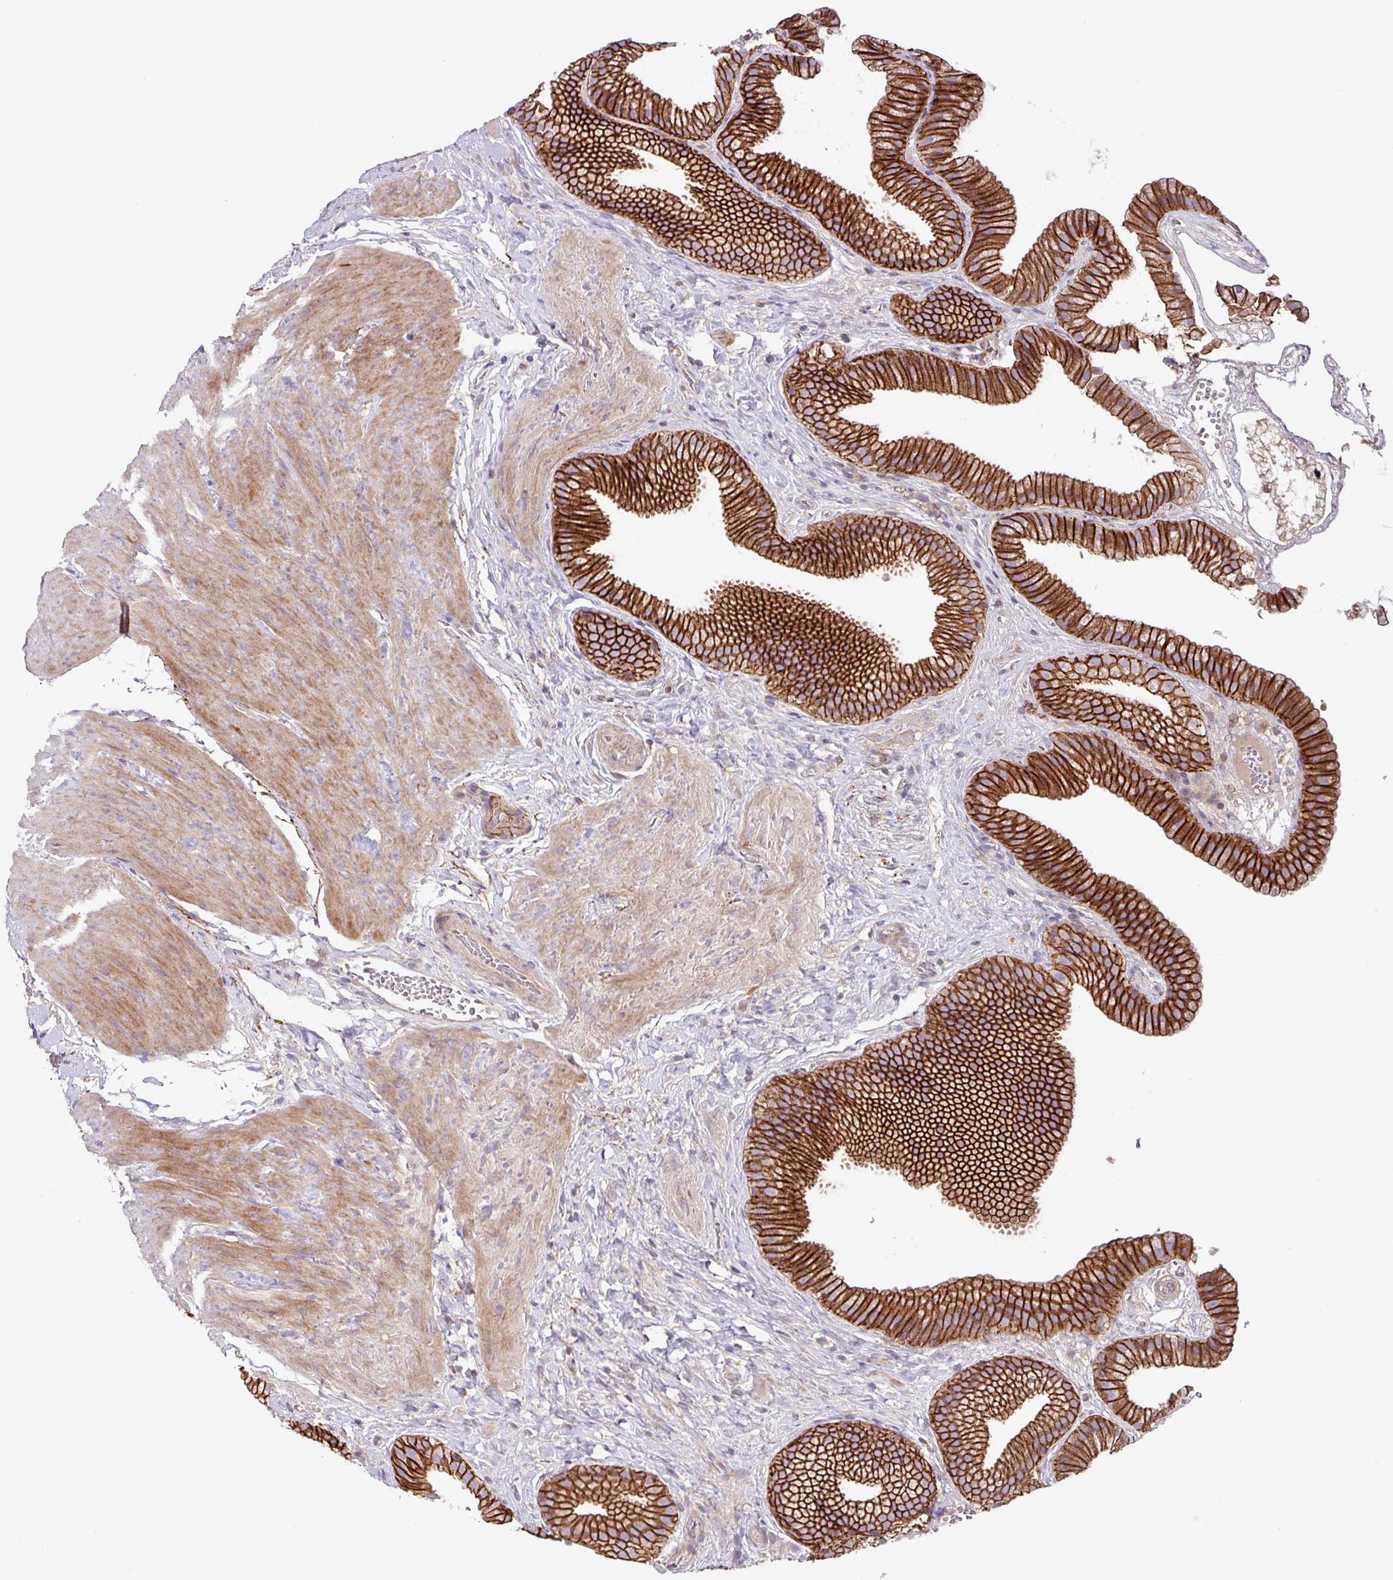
{"staining": {"intensity": "strong", "quantity": ">75%", "location": "cytoplasmic/membranous"}, "tissue": "gallbladder", "cell_type": "Glandular cells", "image_type": "normal", "snomed": [{"axis": "morphology", "description": "Normal tissue, NOS"}, {"axis": "topography", "description": "Gallbladder"}], "caption": "About >75% of glandular cells in benign human gallbladder demonstrate strong cytoplasmic/membranous protein expression as visualized by brown immunohistochemical staining.", "gene": "RIC1", "patient": {"sex": "female", "age": 63}}